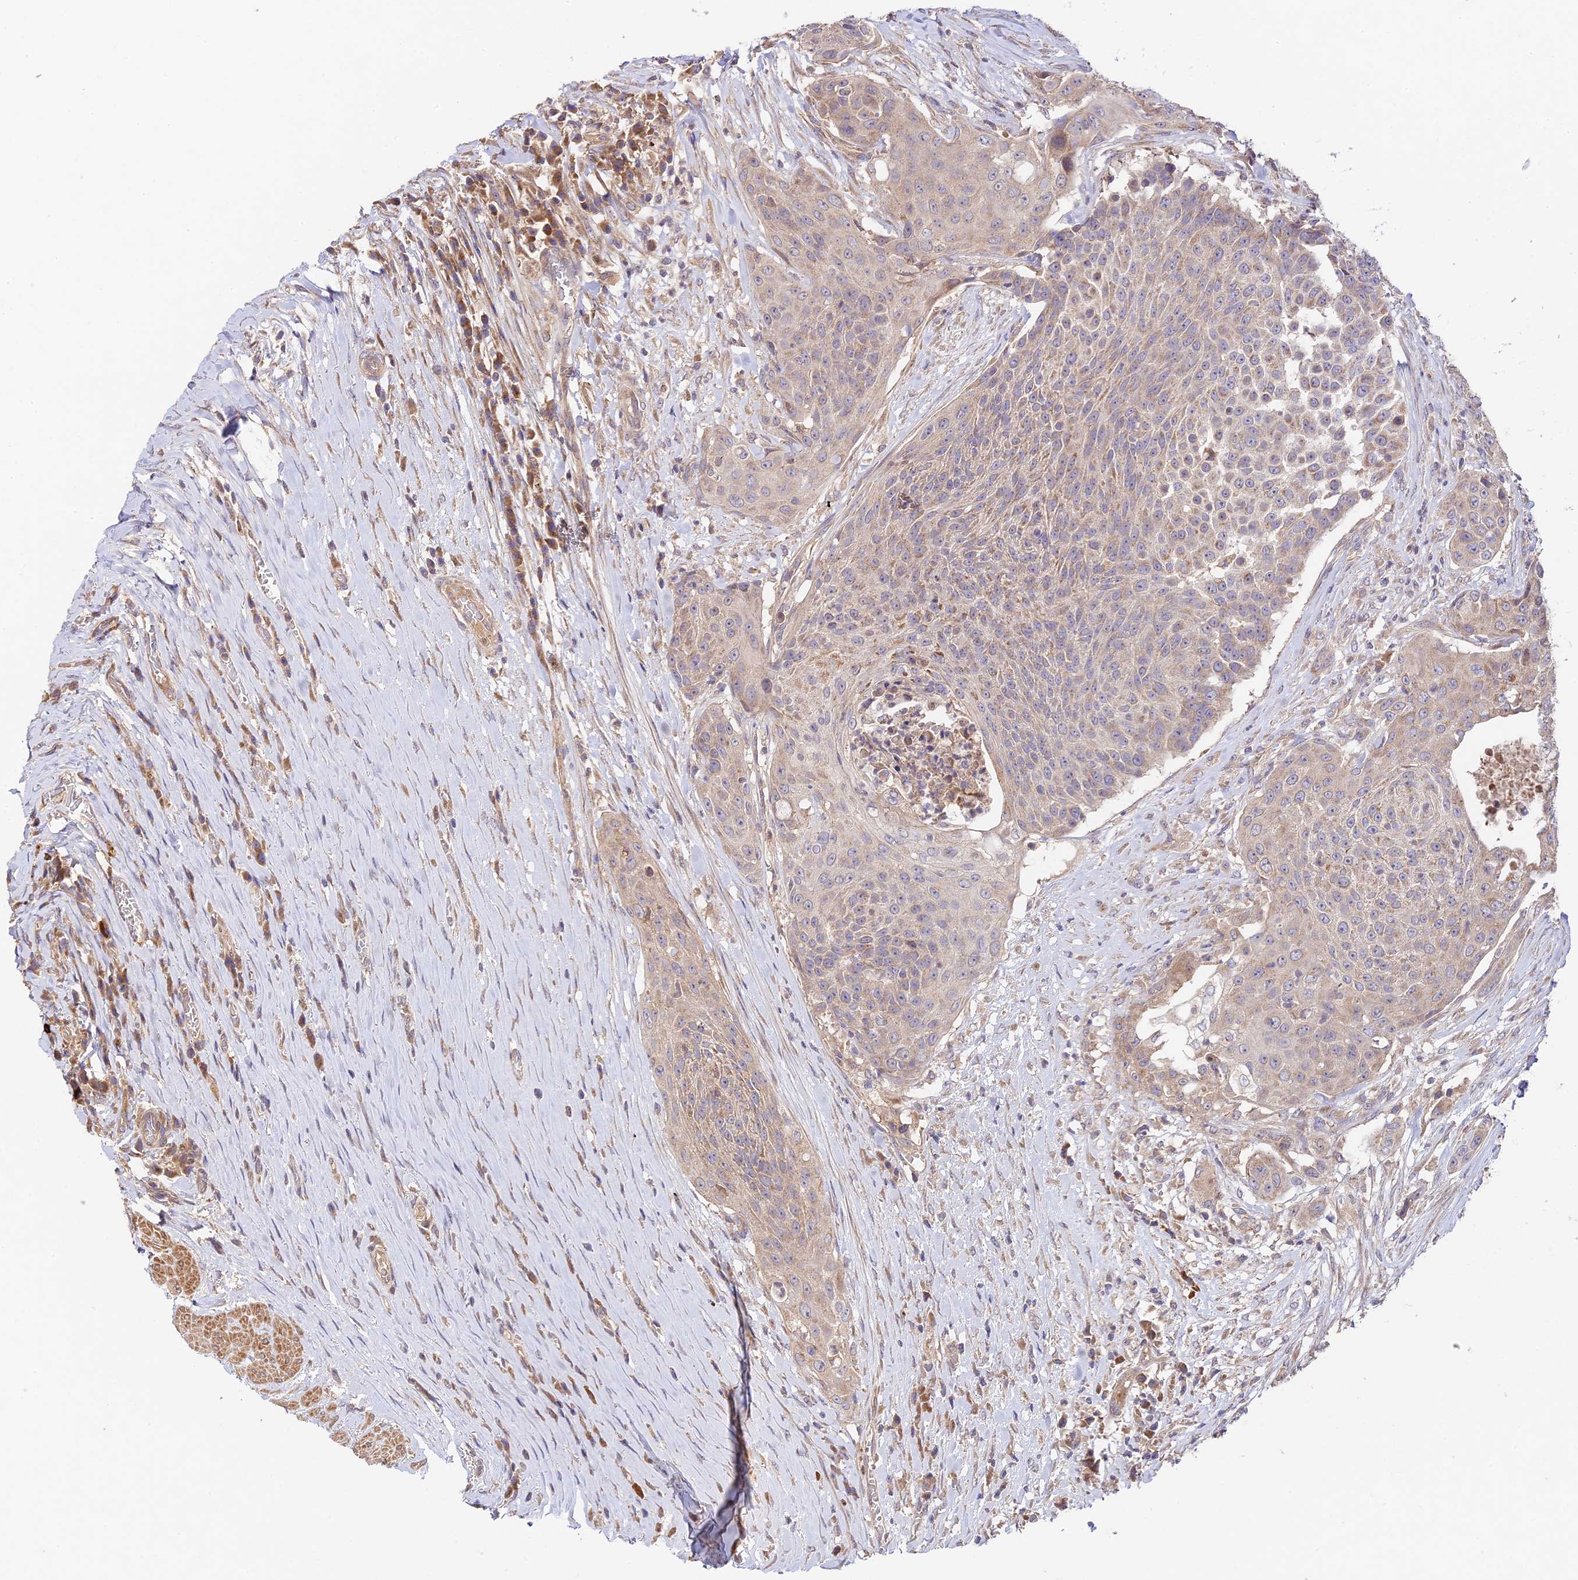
{"staining": {"intensity": "weak", "quantity": "25%-75%", "location": "cytoplasmic/membranous"}, "tissue": "urothelial cancer", "cell_type": "Tumor cells", "image_type": "cancer", "snomed": [{"axis": "morphology", "description": "Urothelial carcinoma, High grade"}, {"axis": "topography", "description": "Urinary bladder"}], "caption": "IHC (DAB (3,3'-diaminobenzidine)) staining of urothelial carcinoma (high-grade) exhibits weak cytoplasmic/membranous protein staining in about 25%-75% of tumor cells.", "gene": "C3orf20", "patient": {"sex": "female", "age": 63}}